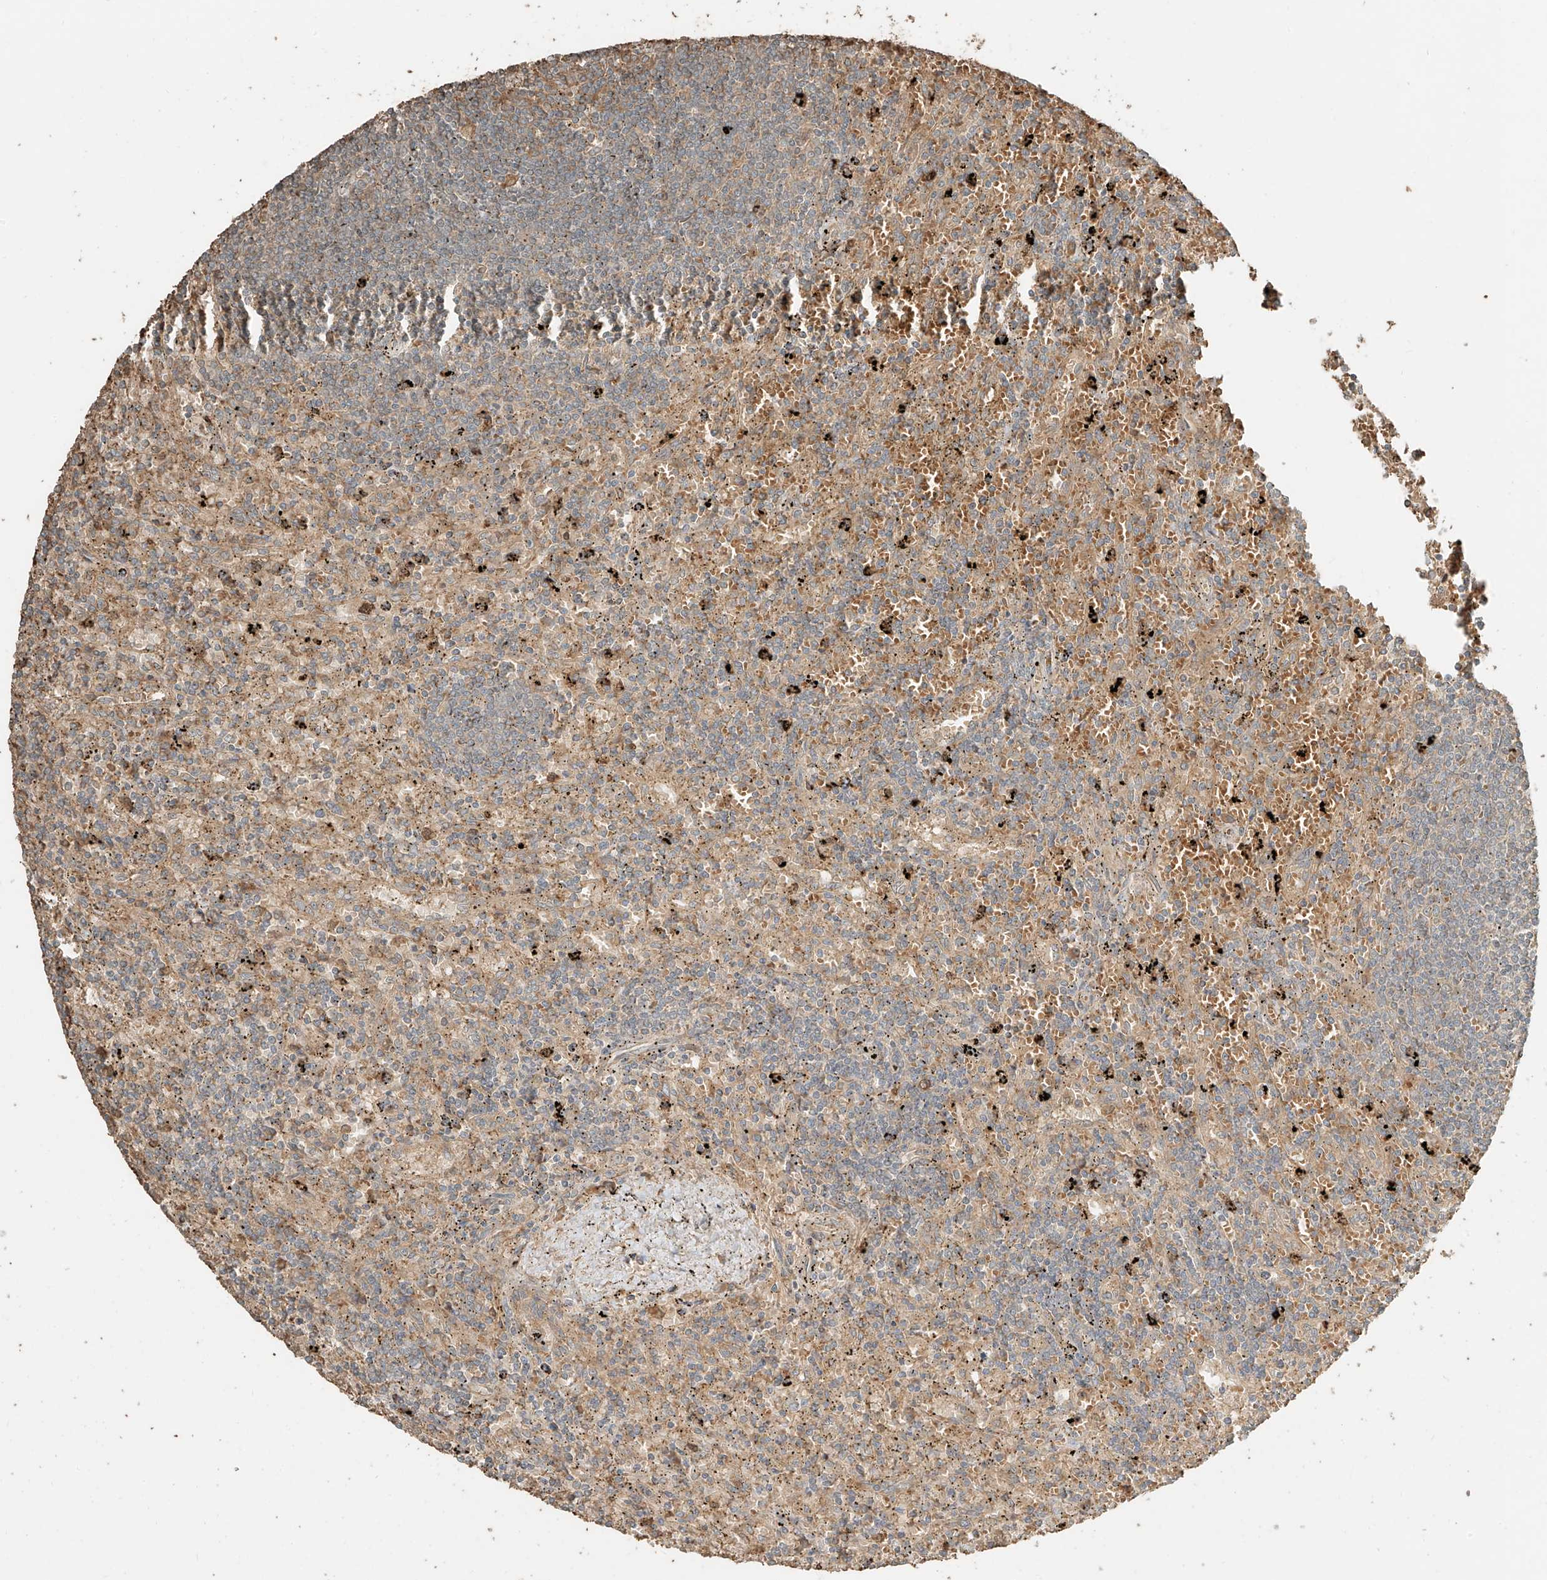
{"staining": {"intensity": "weak", "quantity": "25%-75%", "location": "cytoplasmic/membranous"}, "tissue": "lymphoma", "cell_type": "Tumor cells", "image_type": "cancer", "snomed": [{"axis": "morphology", "description": "Malignant lymphoma, non-Hodgkin's type, Low grade"}, {"axis": "topography", "description": "Spleen"}], "caption": "High-magnification brightfield microscopy of lymphoma stained with DAB (brown) and counterstained with hematoxylin (blue). tumor cells exhibit weak cytoplasmic/membranous expression is identified in about25%-75% of cells.", "gene": "RFTN2", "patient": {"sex": "male", "age": 76}}